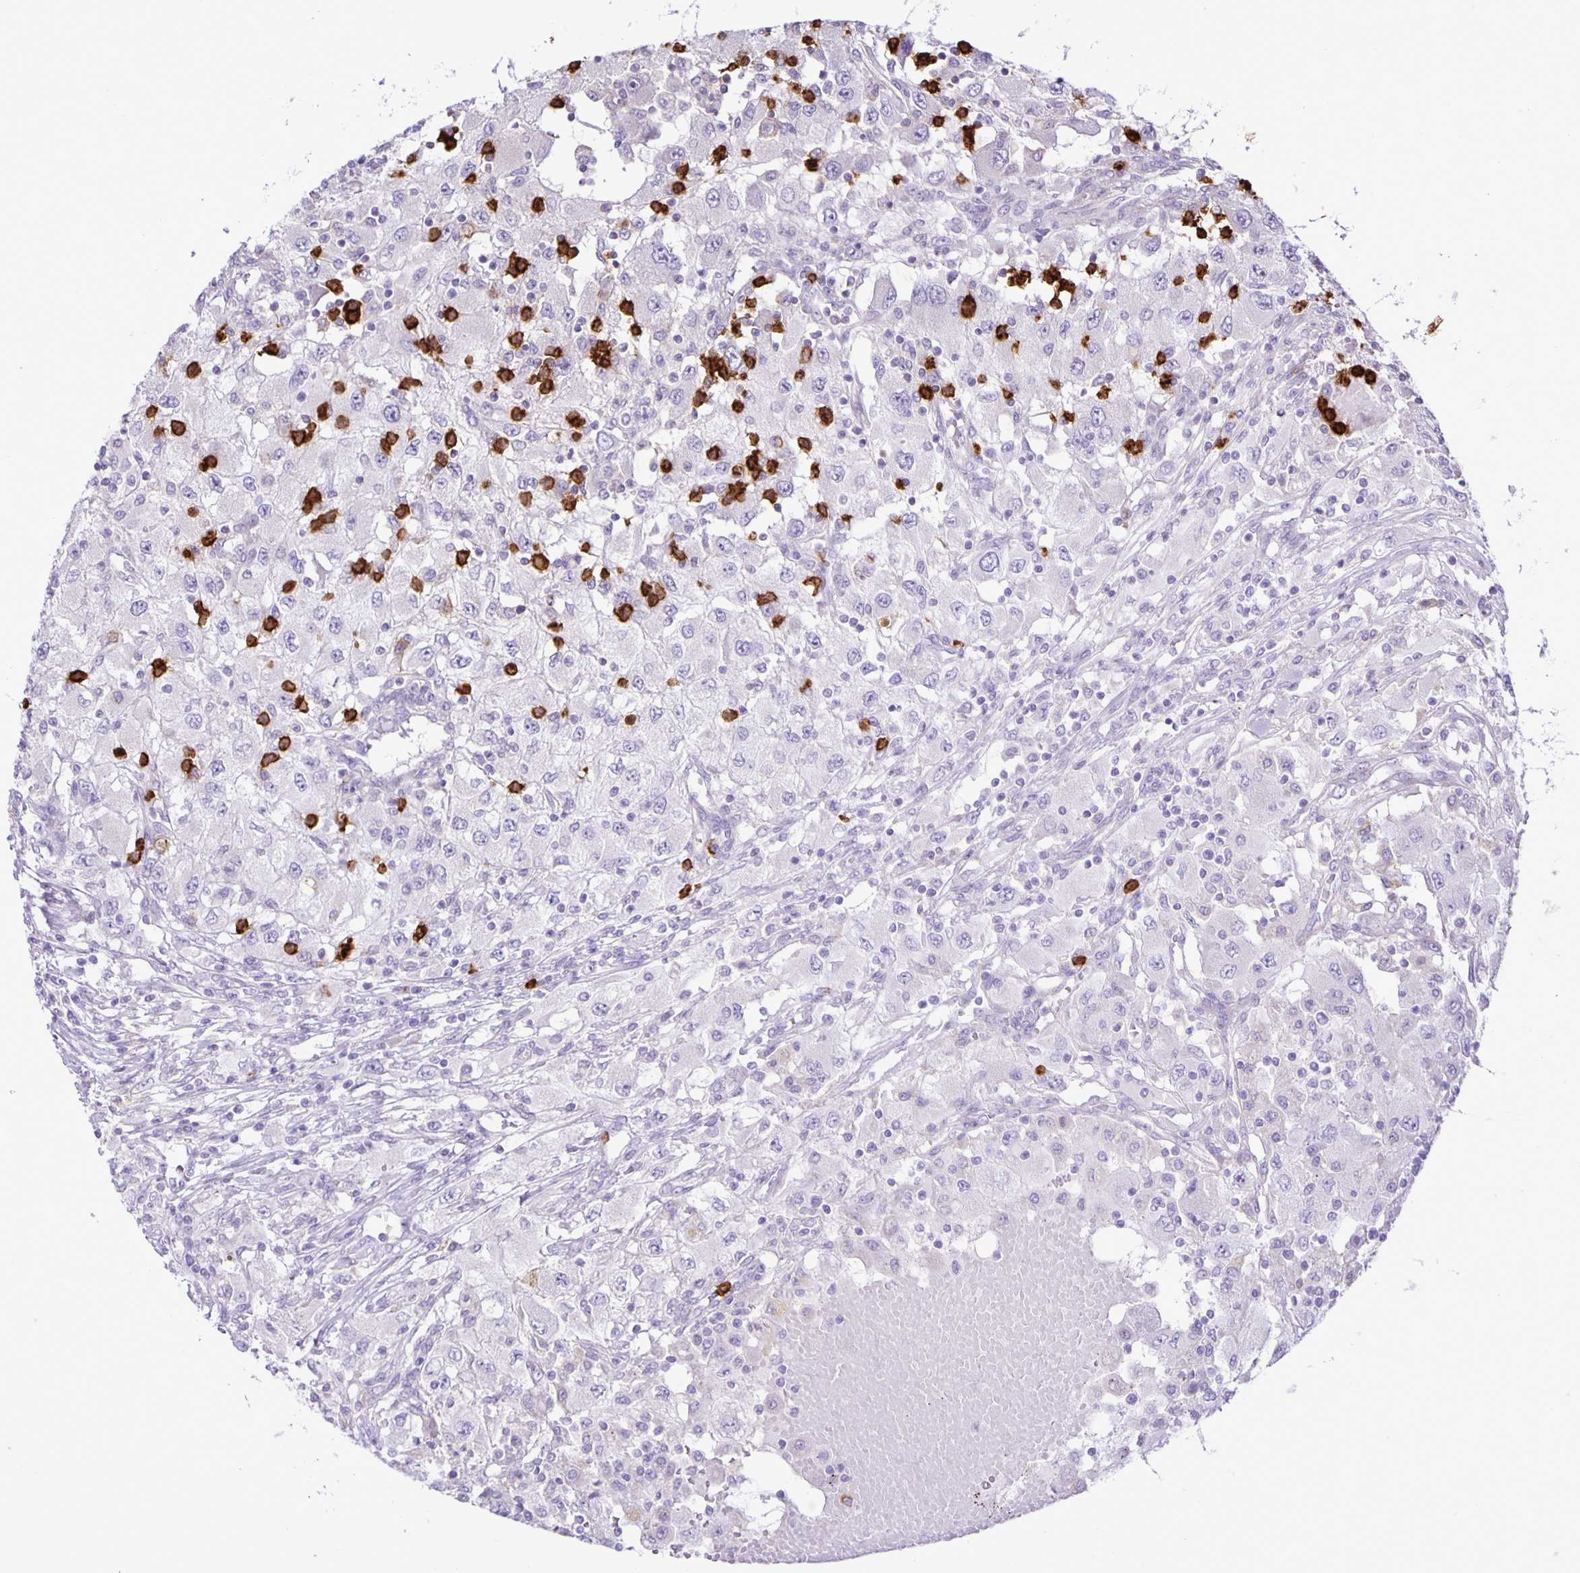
{"staining": {"intensity": "negative", "quantity": "none", "location": "none"}, "tissue": "renal cancer", "cell_type": "Tumor cells", "image_type": "cancer", "snomed": [{"axis": "morphology", "description": "Adenocarcinoma, NOS"}, {"axis": "topography", "description": "Kidney"}], "caption": "A high-resolution micrograph shows immunohistochemistry staining of renal cancer, which demonstrates no significant positivity in tumor cells. (Brightfield microscopy of DAB (3,3'-diaminobenzidine) IHC at high magnification).", "gene": "ADCK1", "patient": {"sex": "female", "age": 67}}